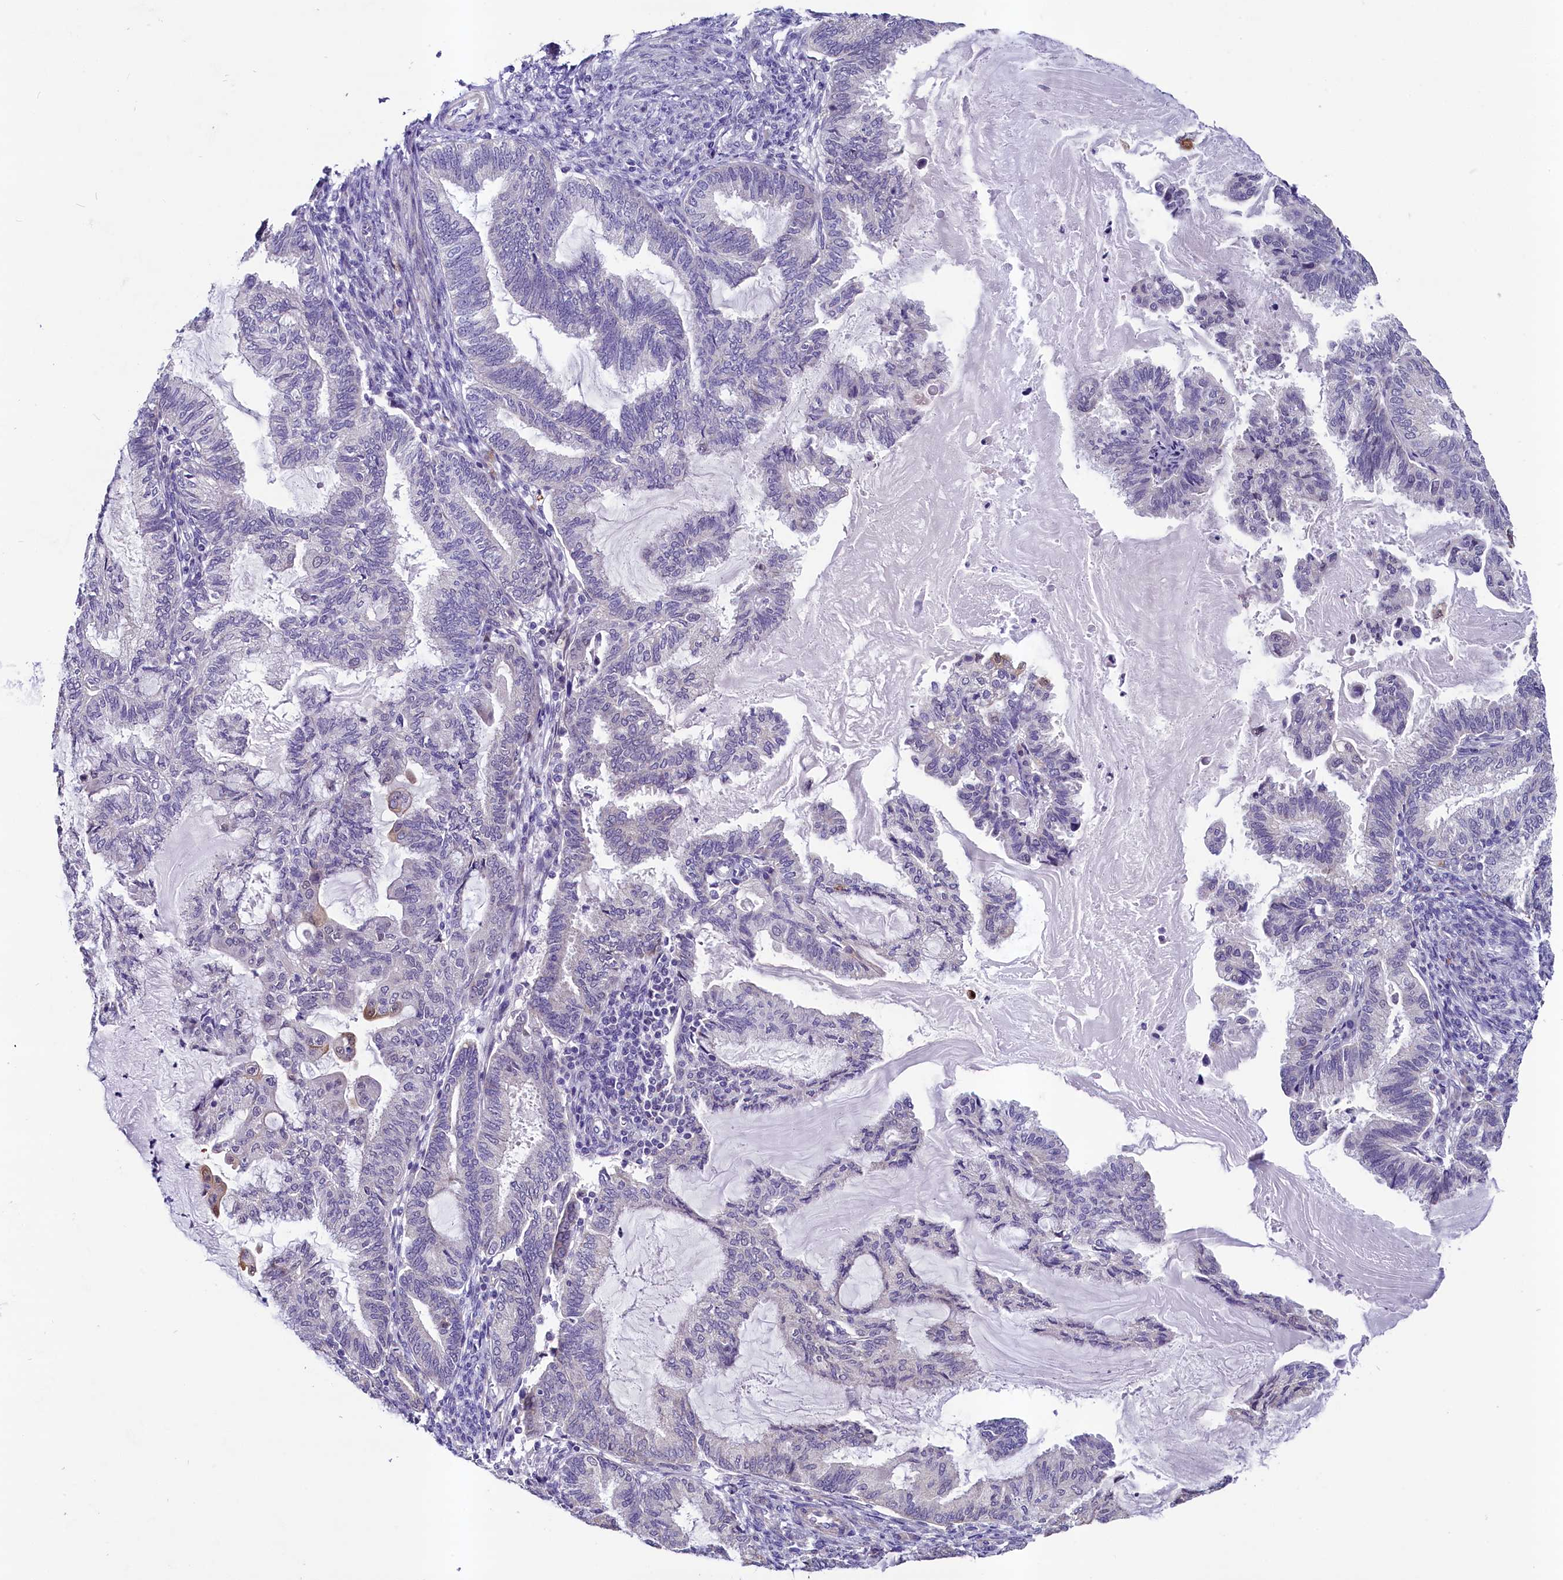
{"staining": {"intensity": "negative", "quantity": "none", "location": "none"}, "tissue": "endometrial cancer", "cell_type": "Tumor cells", "image_type": "cancer", "snomed": [{"axis": "morphology", "description": "Adenocarcinoma, NOS"}, {"axis": "topography", "description": "Endometrium"}], "caption": "This is a photomicrograph of immunohistochemistry staining of endometrial adenocarcinoma, which shows no expression in tumor cells.", "gene": "SCD5", "patient": {"sex": "female", "age": 86}}